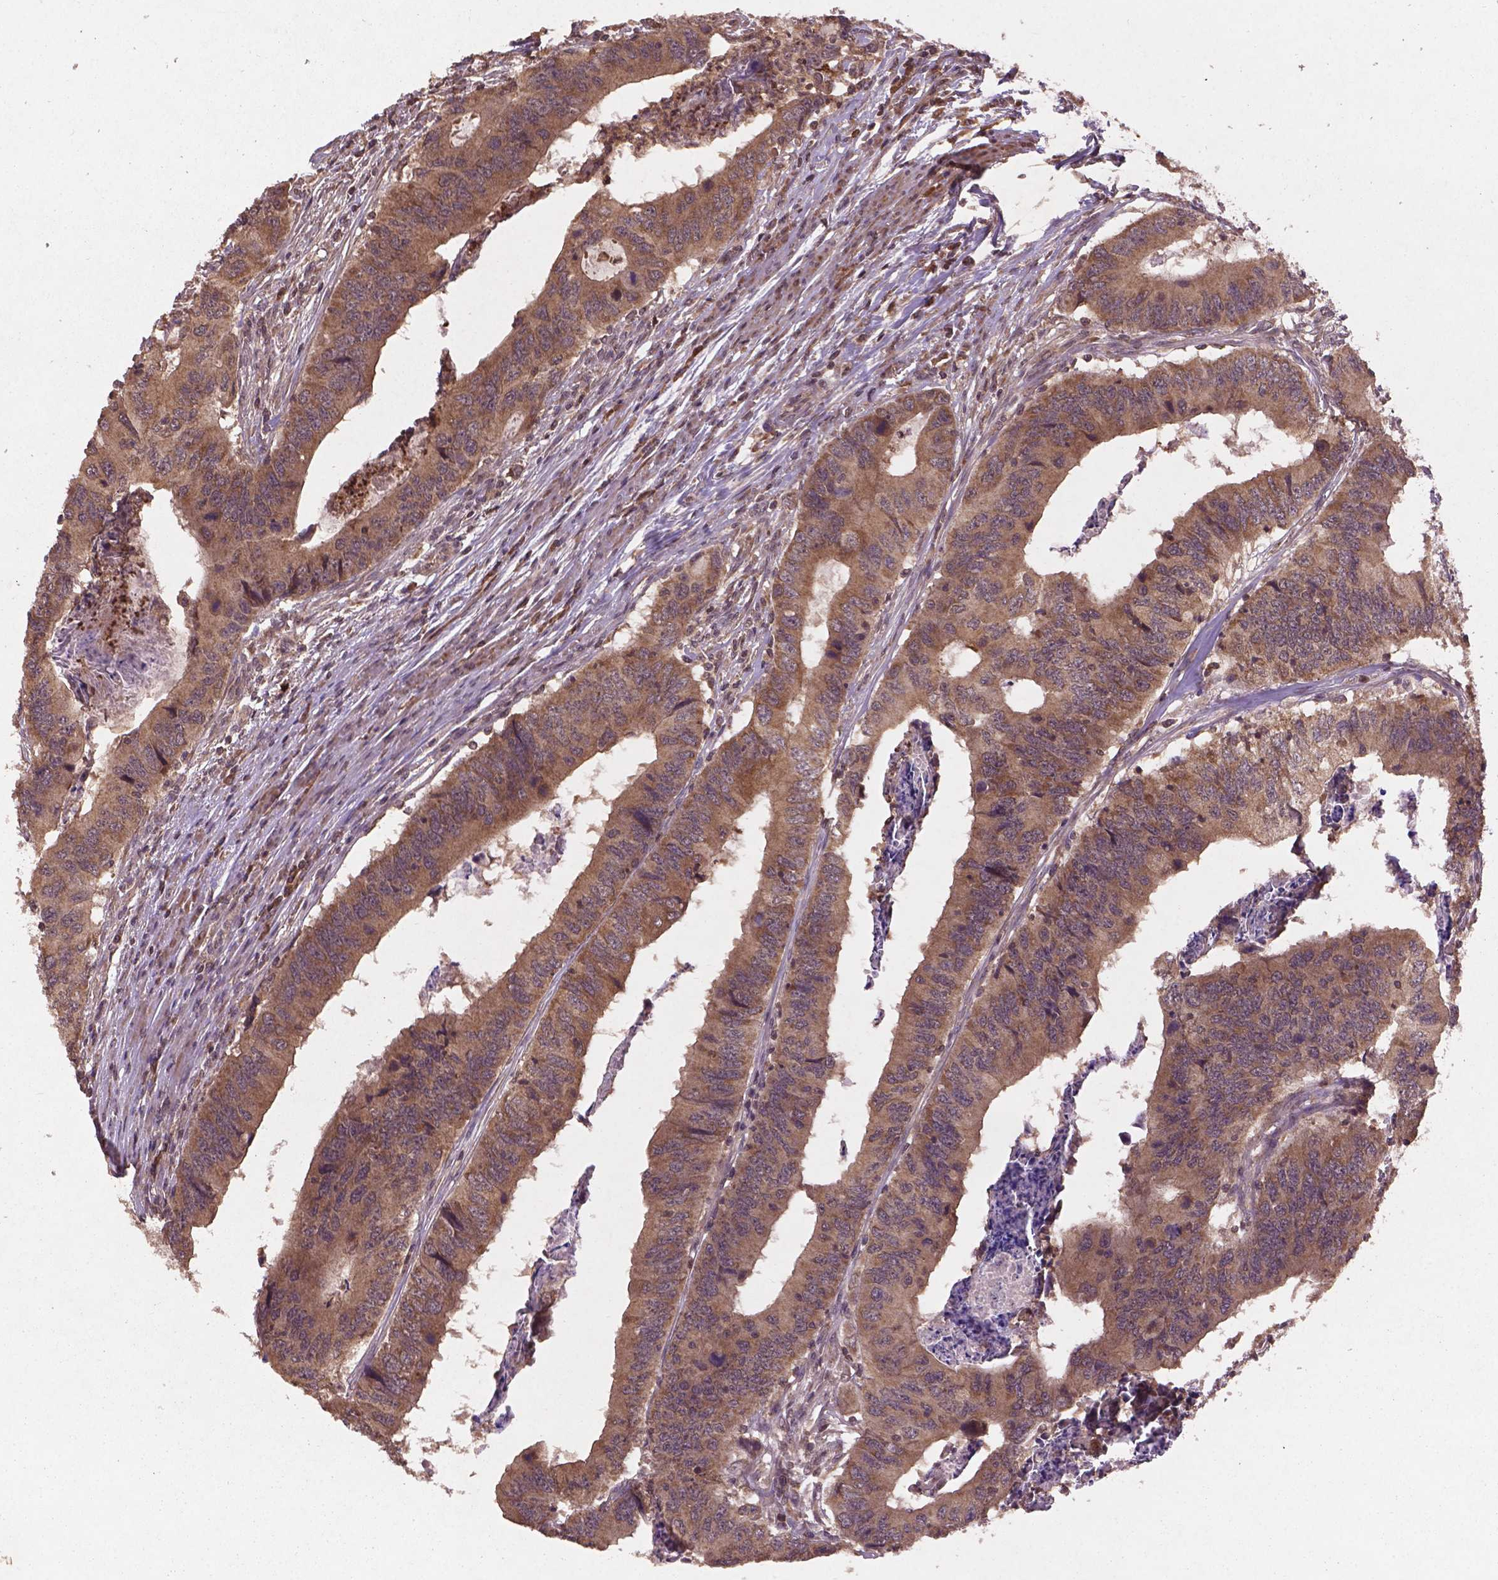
{"staining": {"intensity": "moderate", "quantity": ">75%", "location": "cytoplasmic/membranous"}, "tissue": "colorectal cancer", "cell_type": "Tumor cells", "image_type": "cancer", "snomed": [{"axis": "morphology", "description": "Adenocarcinoma, NOS"}, {"axis": "topography", "description": "Colon"}], "caption": "The photomicrograph shows immunohistochemical staining of adenocarcinoma (colorectal). There is moderate cytoplasmic/membranous staining is appreciated in about >75% of tumor cells.", "gene": "NIPAL2", "patient": {"sex": "male", "age": 53}}